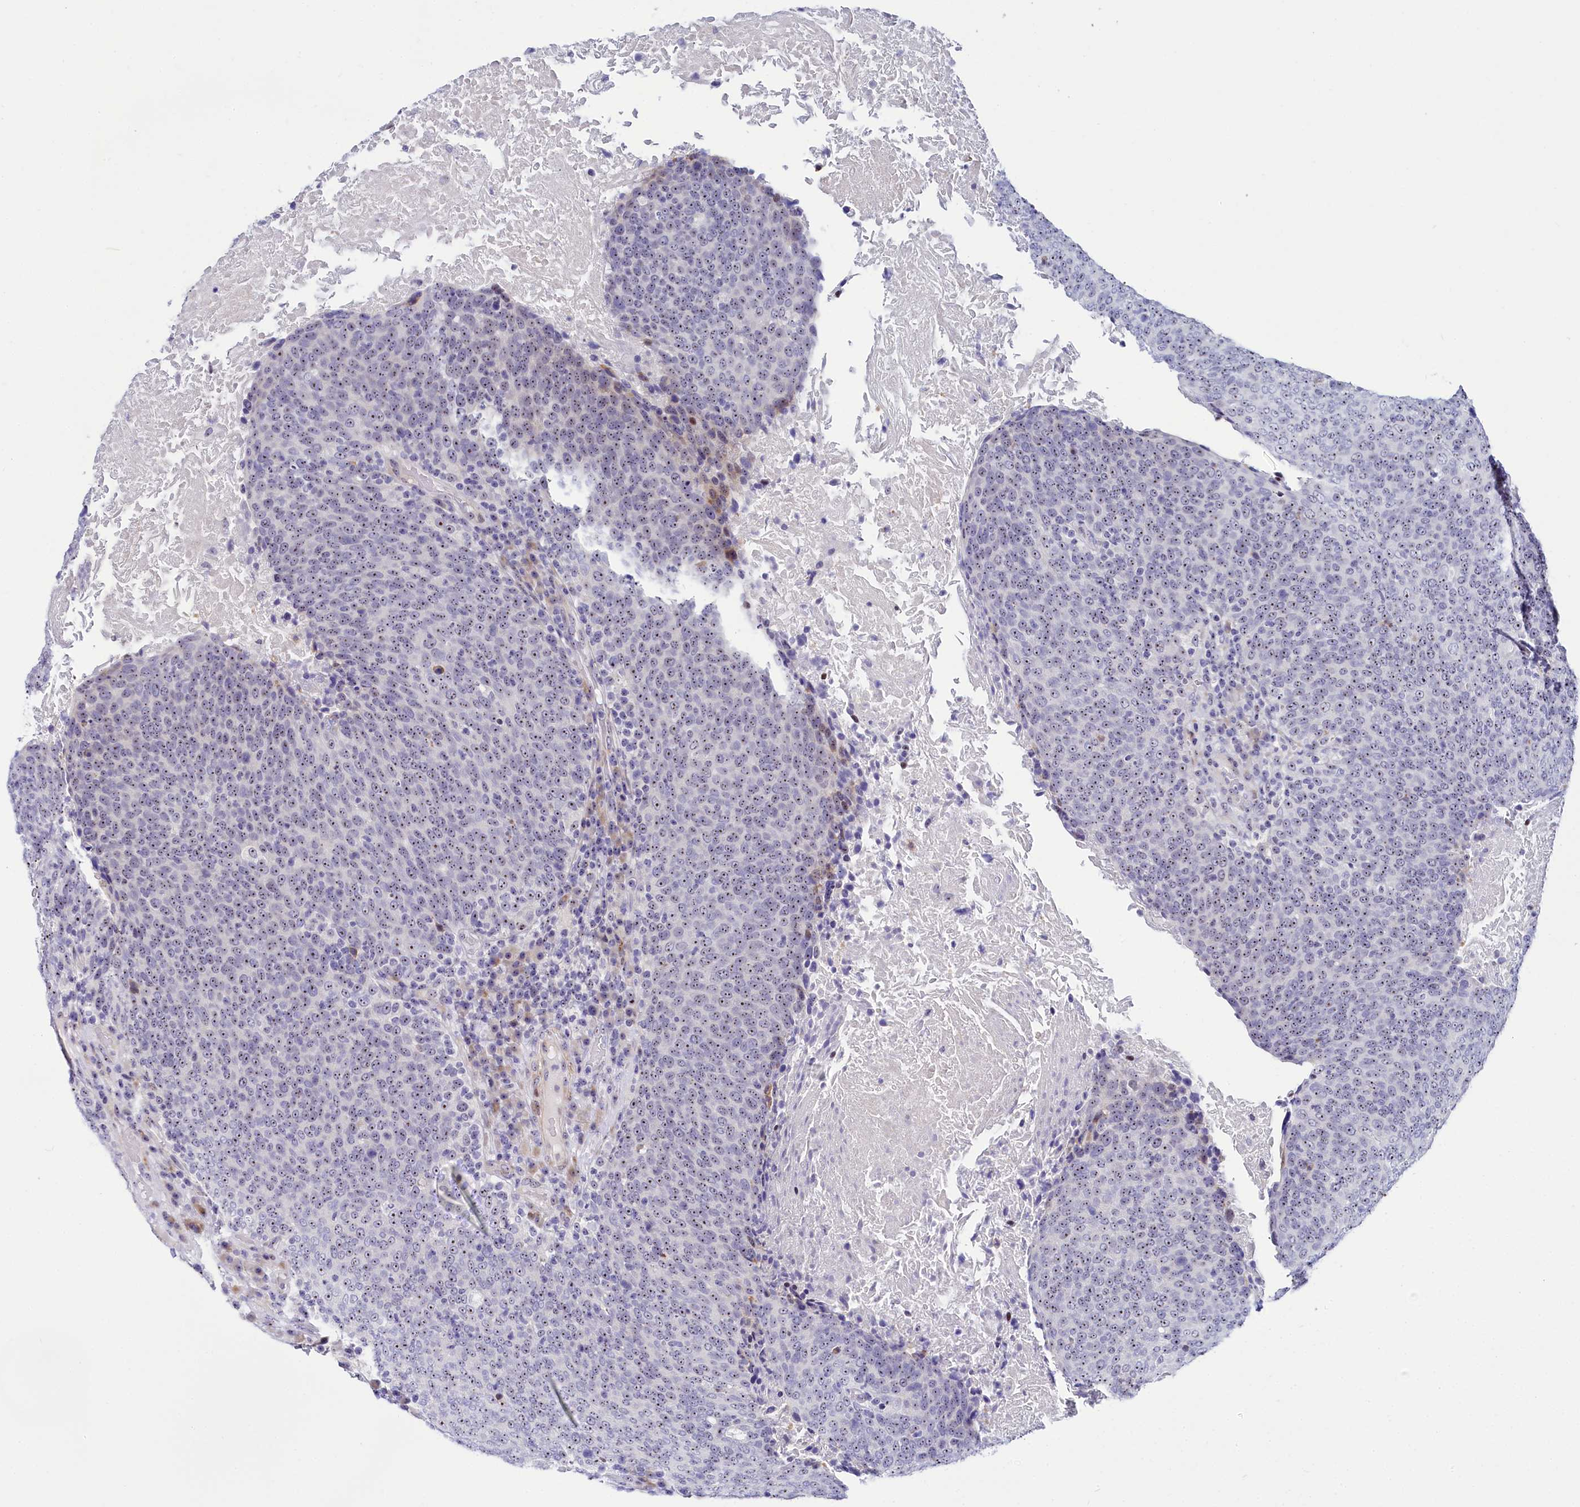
{"staining": {"intensity": "weak", "quantity": ">75%", "location": "nuclear"}, "tissue": "head and neck cancer", "cell_type": "Tumor cells", "image_type": "cancer", "snomed": [{"axis": "morphology", "description": "Squamous cell carcinoma, NOS"}, {"axis": "morphology", "description": "Squamous cell carcinoma, metastatic, NOS"}, {"axis": "topography", "description": "Lymph node"}, {"axis": "topography", "description": "Head-Neck"}], "caption": "Weak nuclear positivity for a protein is present in about >75% of tumor cells of head and neck metastatic squamous cell carcinoma using immunohistochemistry.", "gene": "TCOF1", "patient": {"sex": "male", "age": 62}}